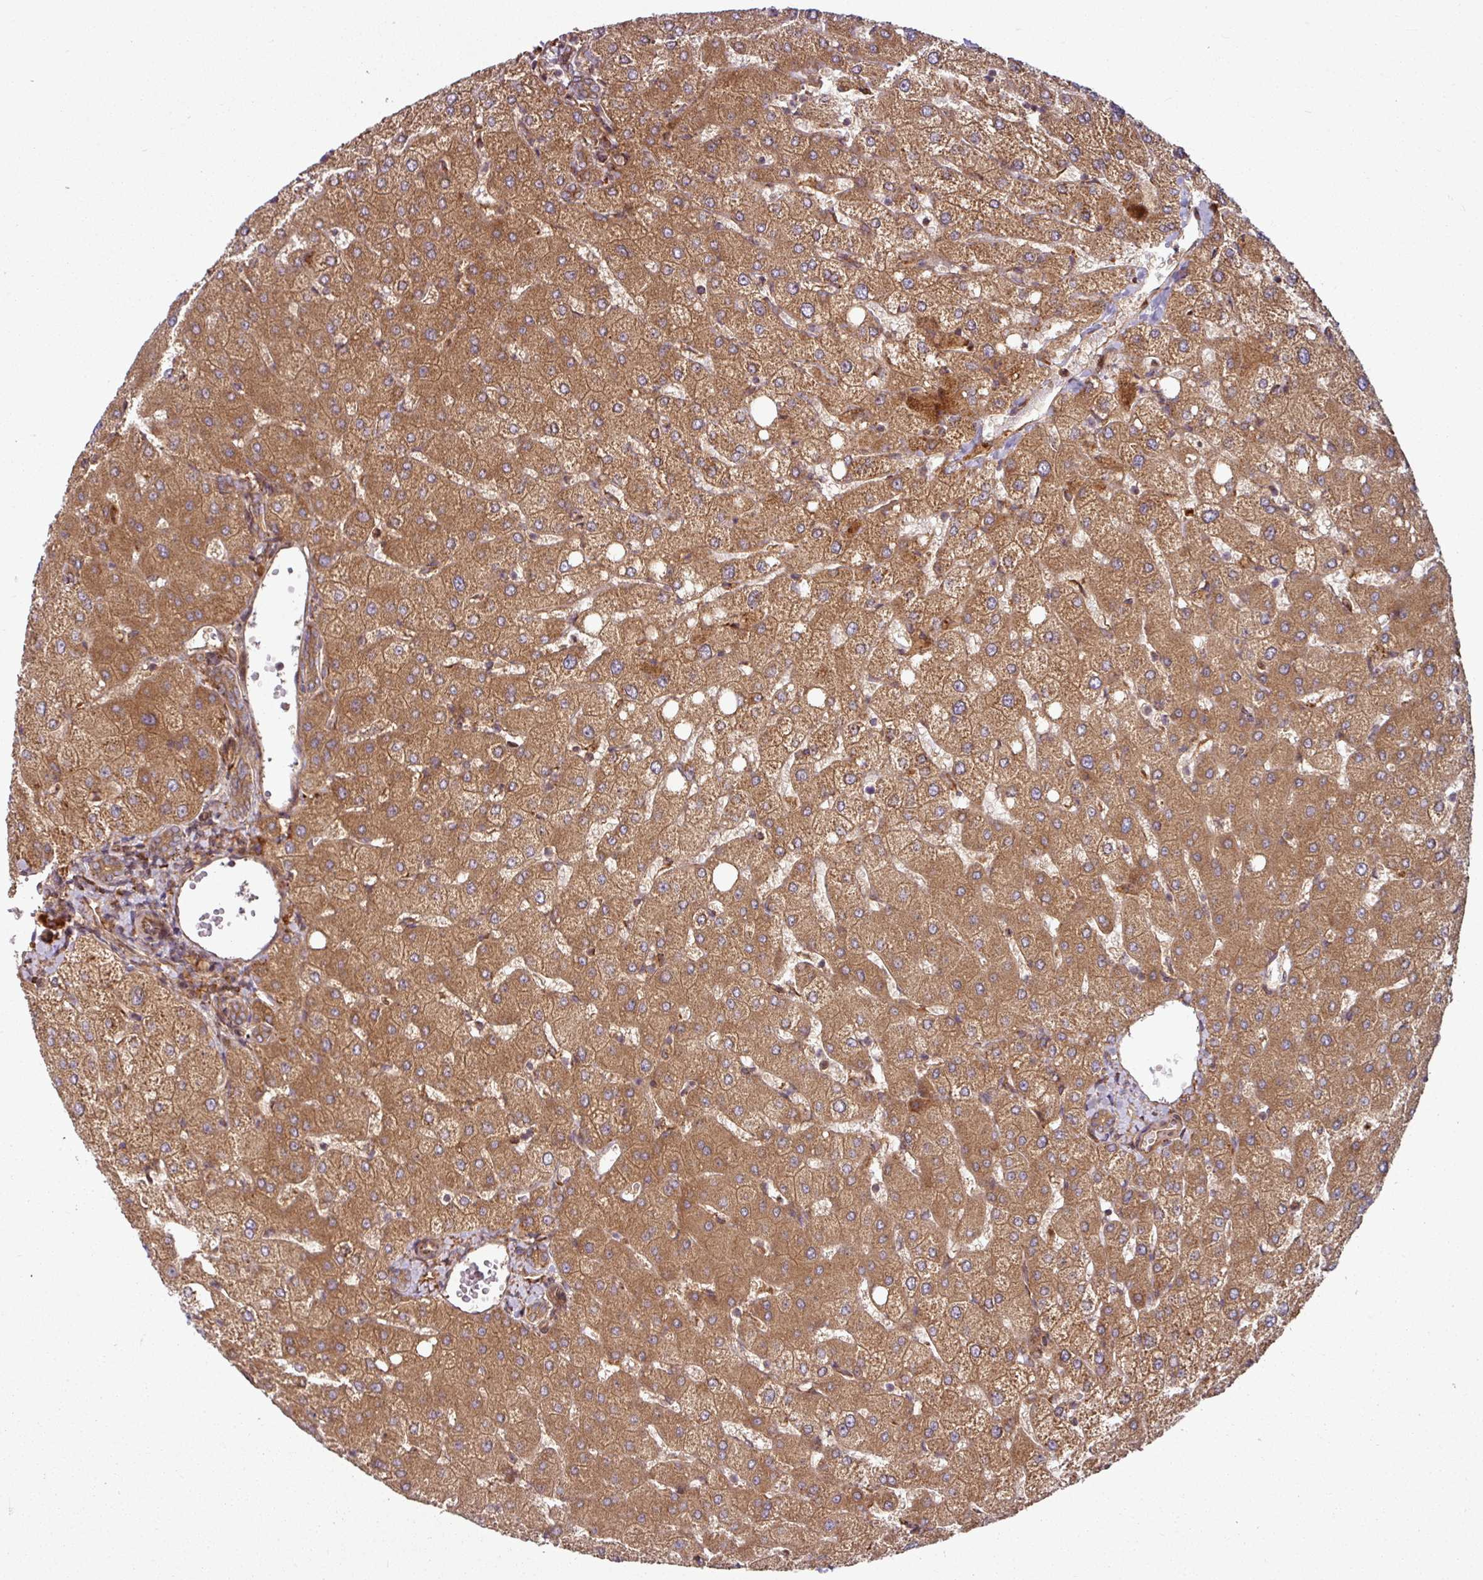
{"staining": {"intensity": "moderate", "quantity": ">75%", "location": "cytoplasmic/membranous"}, "tissue": "liver", "cell_type": "Cholangiocytes", "image_type": "normal", "snomed": [{"axis": "morphology", "description": "Normal tissue, NOS"}, {"axis": "topography", "description": "Liver"}], "caption": "A high-resolution micrograph shows immunohistochemistry staining of unremarkable liver, which demonstrates moderate cytoplasmic/membranous positivity in approximately >75% of cholangiocytes.", "gene": "RAB5A", "patient": {"sex": "female", "age": 54}}